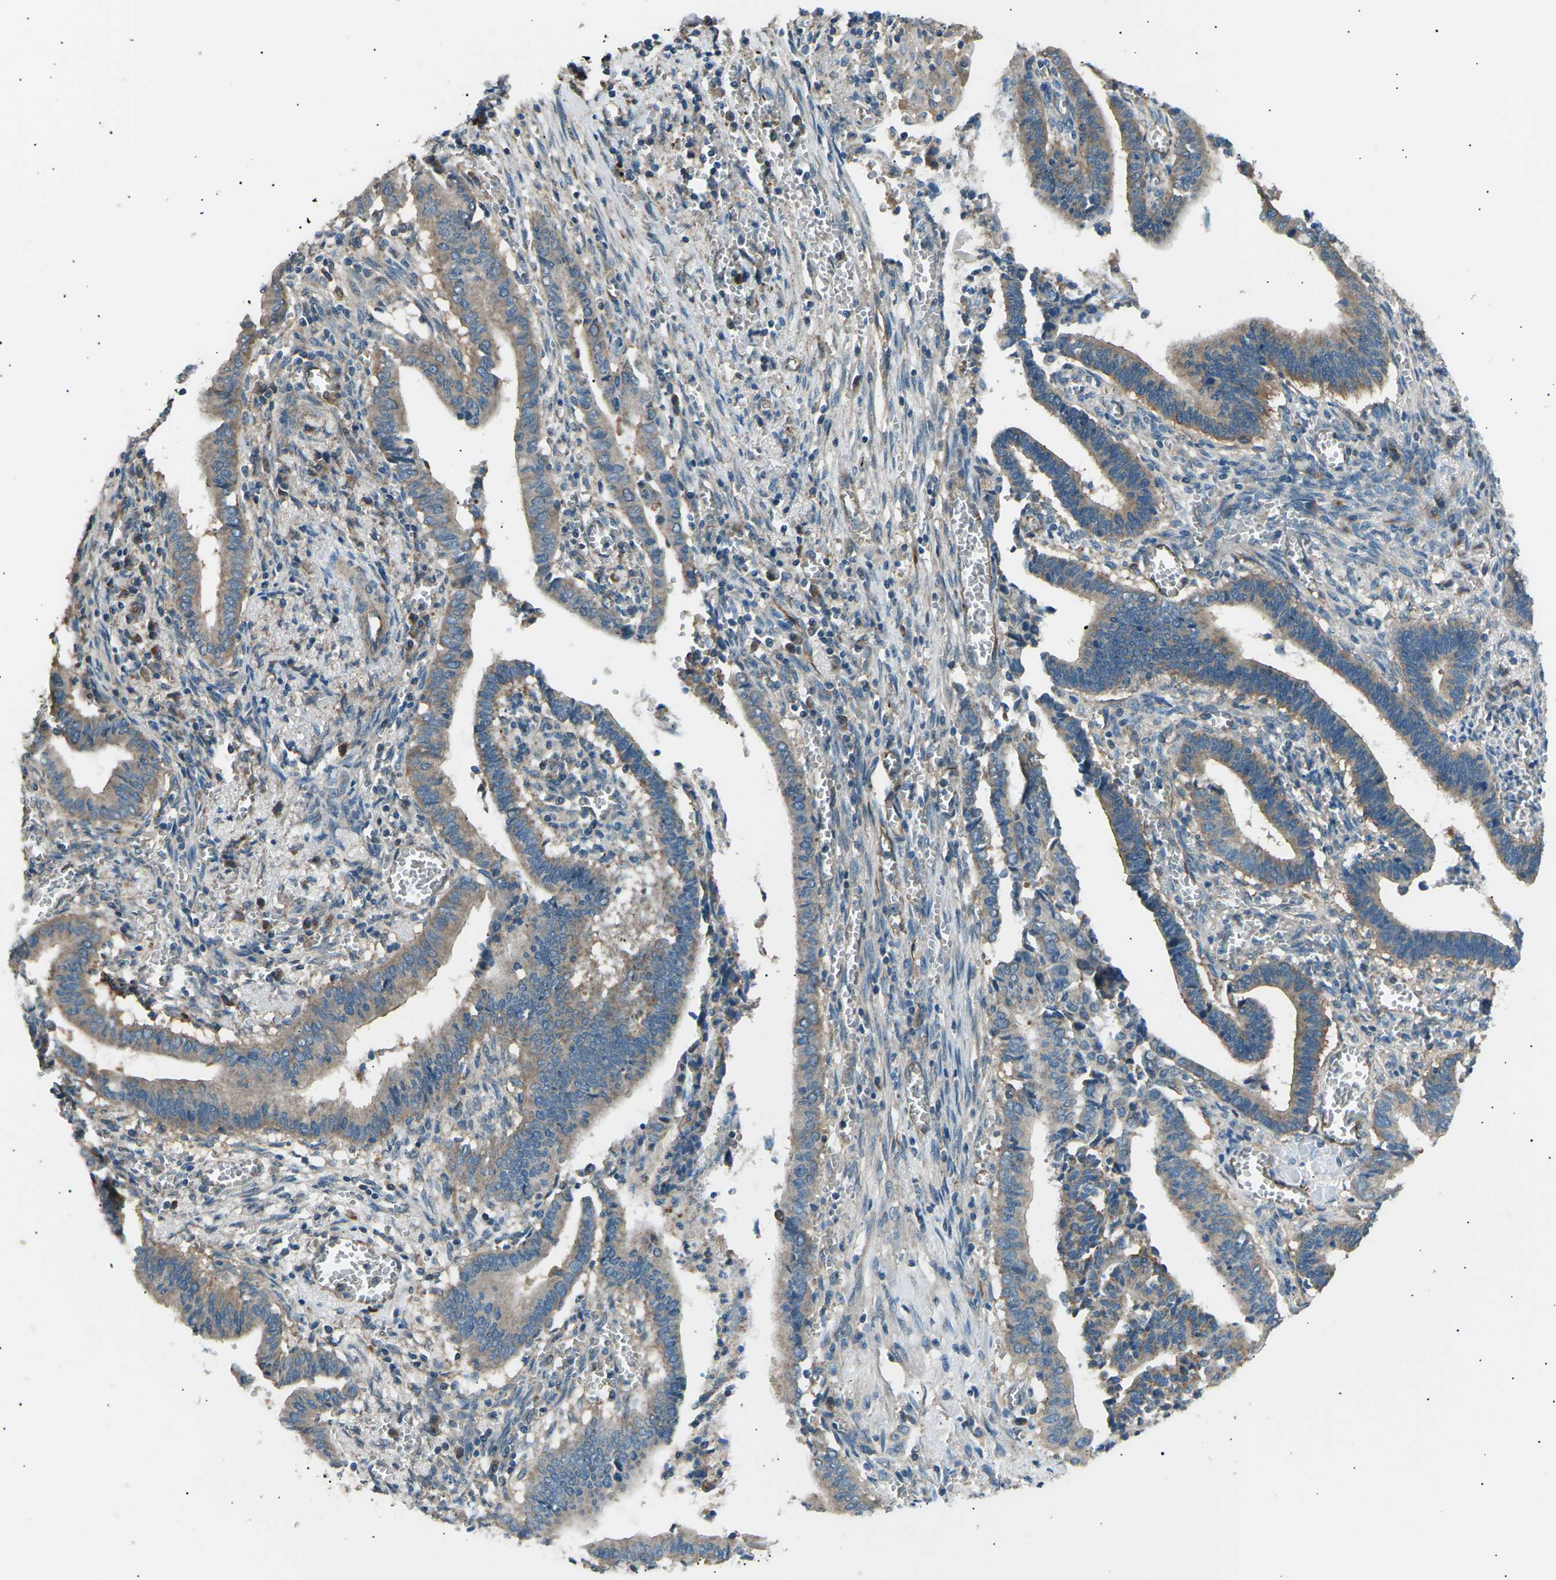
{"staining": {"intensity": "weak", "quantity": ">75%", "location": "cytoplasmic/membranous"}, "tissue": "cervical cancer", "cell_type": "Tumor cells", "image_type": "cancer", "snomed": [{"axis": "morphology", "description": "Adenocarcinoma, NOS"}, {"axis": "topography", "description": "Cervix"}], "caption": "Immunohistochemistry image of neoplastic tissue: human cervical cancer (adenocarcinoma) stained using immunohistochemistry reveals low levels of weak protein expression localized specifically in the cytoplasmic/membranous of tumor cells, appearing as a cytoplasmic/membranous brown color.", "gene": "SLK", "patient": {"sex": "female", "age": 44}}